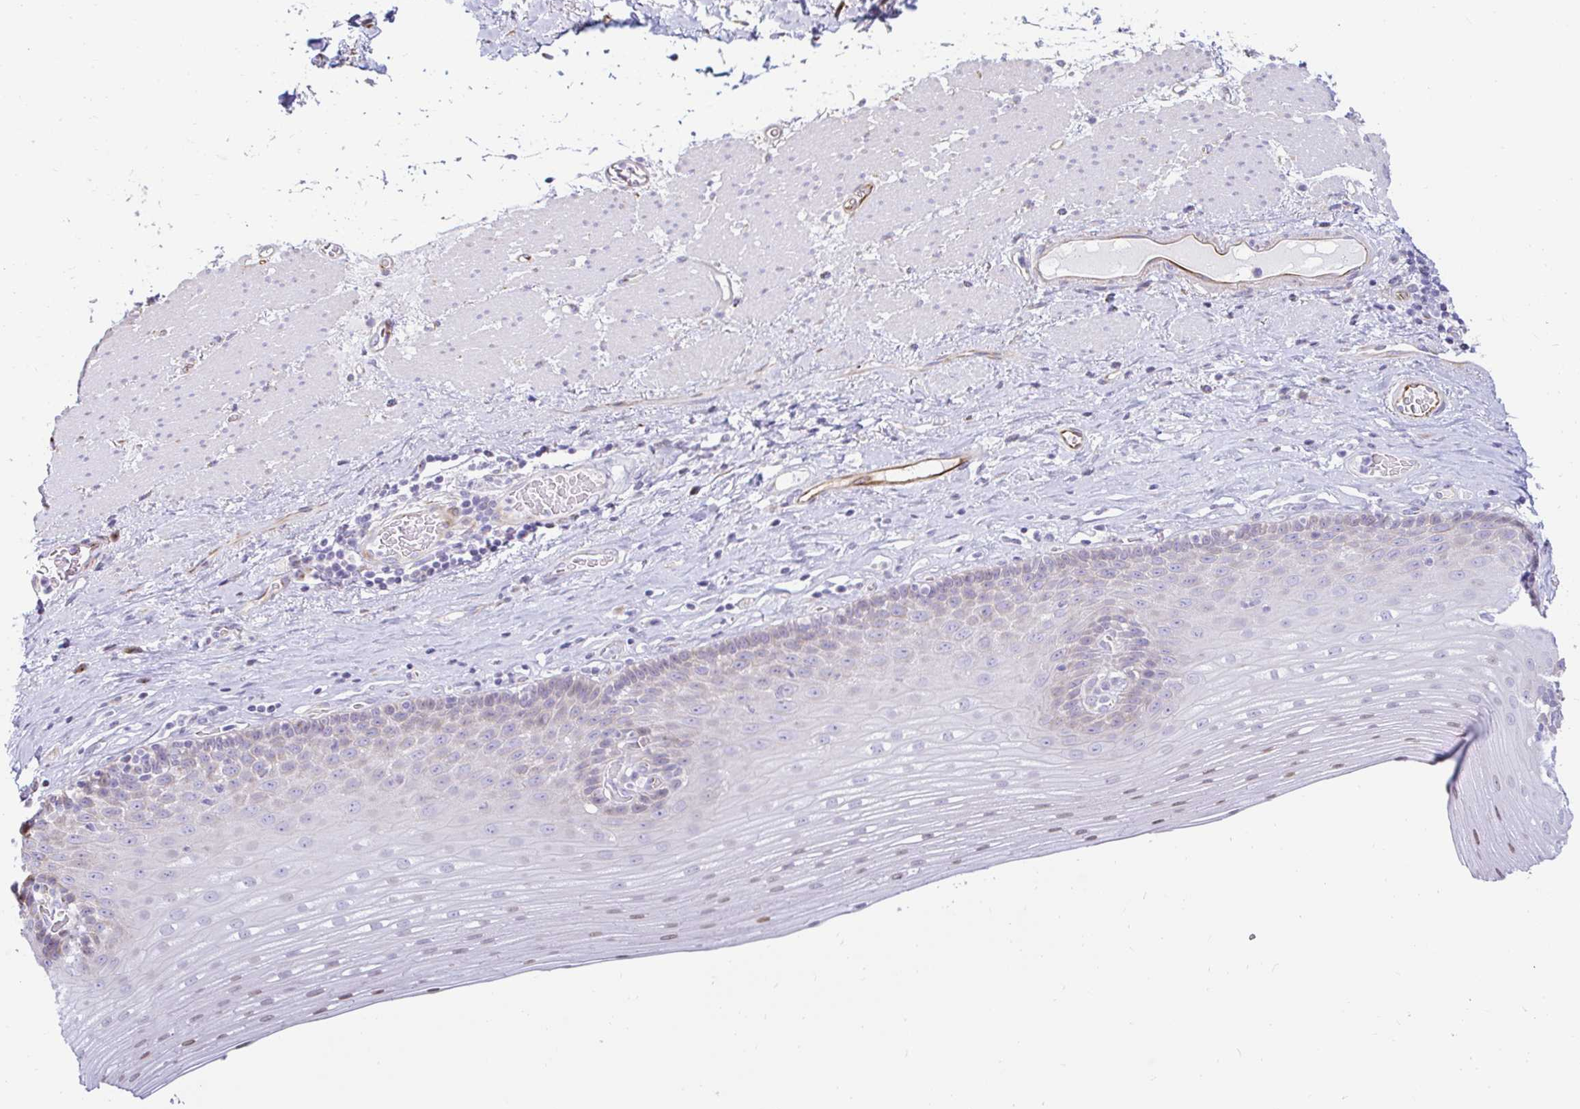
{"staining": {"intensity": "weak", "quantity": "<25%", "location": "nuclear"}, "tissue": "esophagus", "cell_type": "Squamous epithelial cells", "image_type": "normal", "snomed": [{"axis": "morphology", "description": "Normal tissue, NOS"}, {"axis": "topography", "description": "Esophagus"}], "caption": "High power microscopy image of an immunohistochemistry (IHC) photomicrograph of normal esophagus, revealing no significant expression in squamous epithelial cells. (Brightfield microscopy of DAB immunohistochemistry (IHC) at high magnification).", "gene": "CAPSL", "patient": {"sex": "male", "age": 62}}